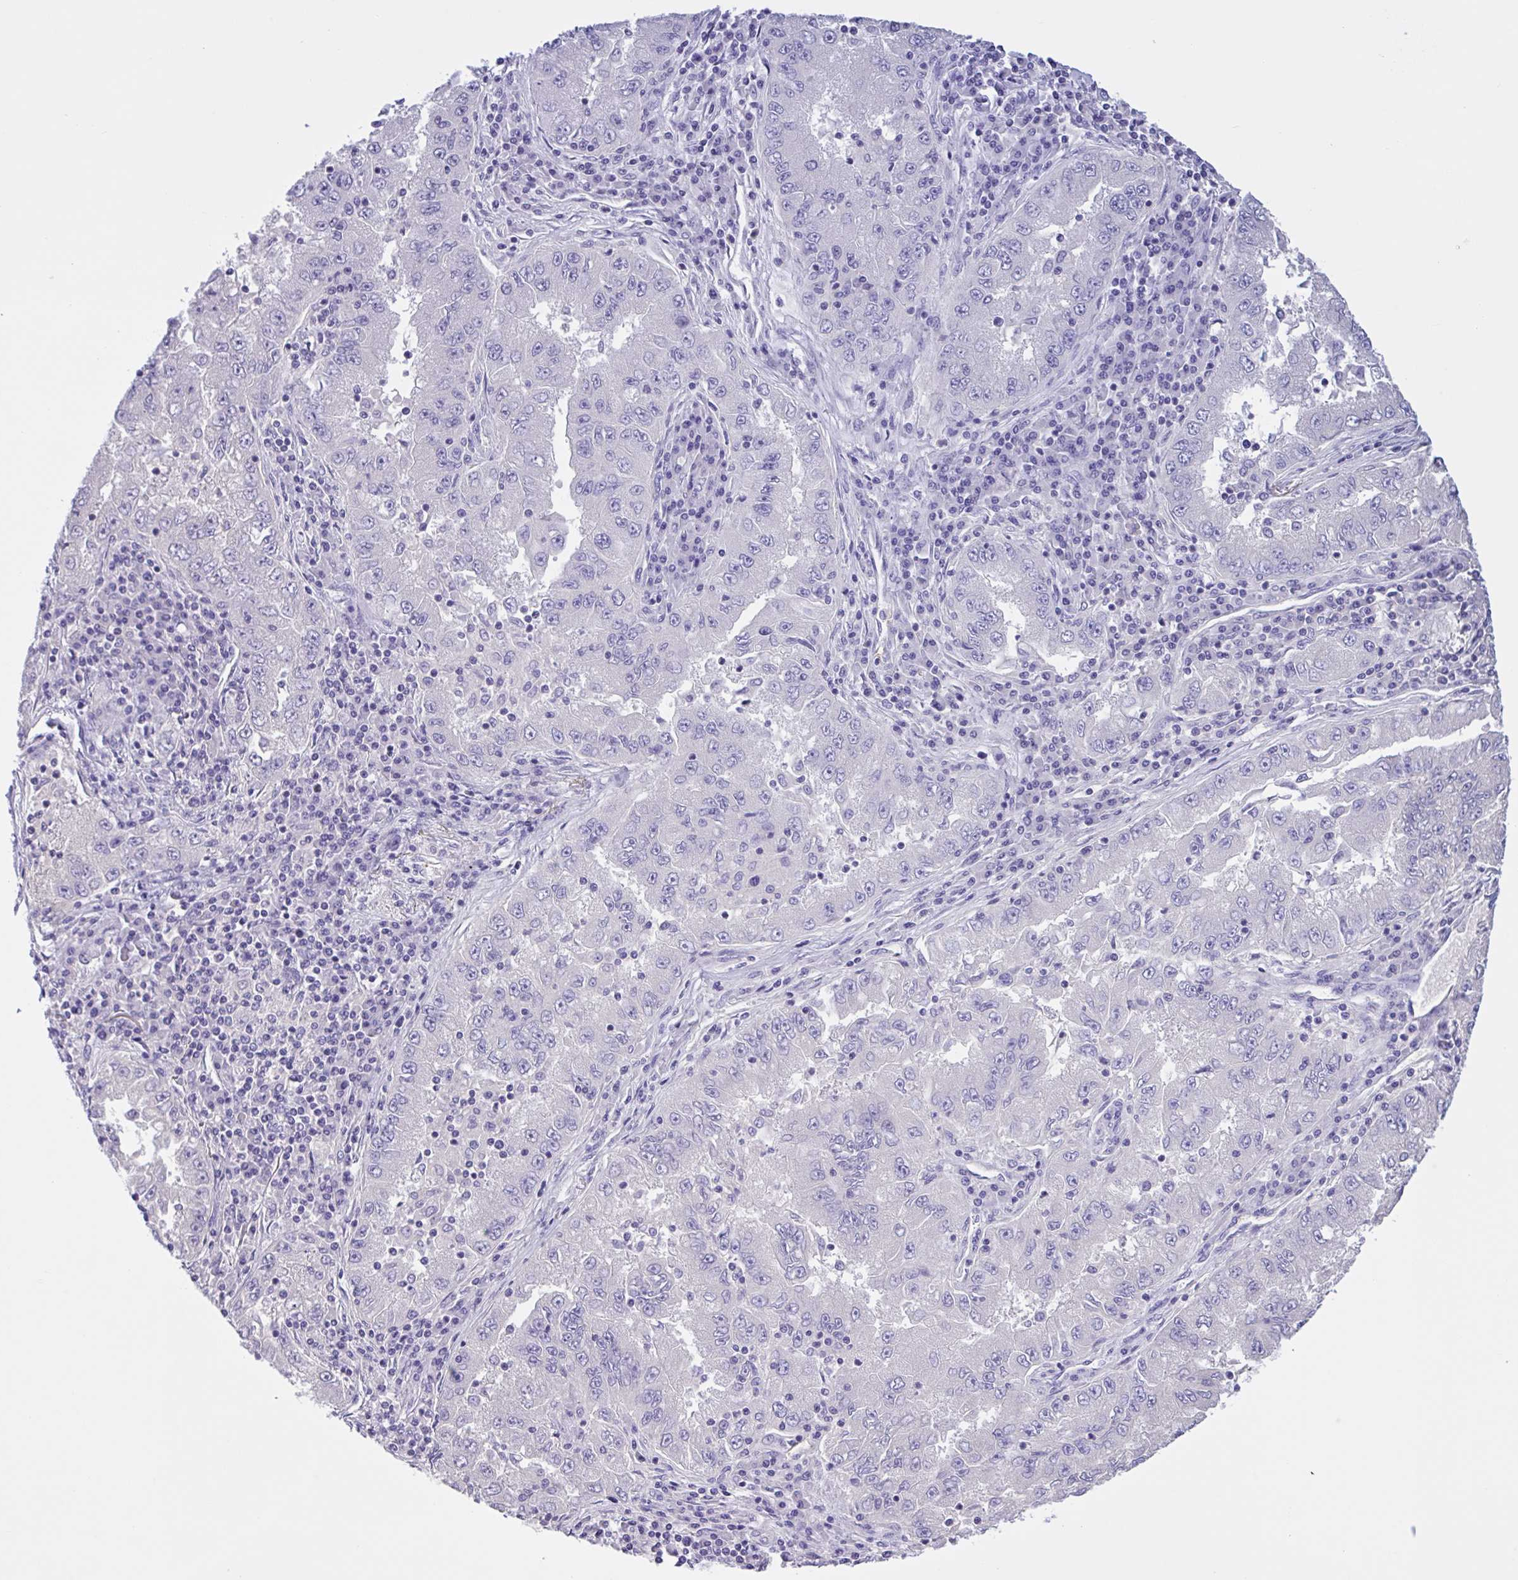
{"staining": {"intensity": "negative", "quantity": "none", "location": "none"}, "tissue": "lung cancer", "cell_type": "Tumor cells", "image_type": "cancer", "snomed": [{"axis": "morphology", "description": "Adenocarcinoma, NOS"}, {"axis": "morphology", "description": "Adenocarcinoma primary or metastatic"}, {"axis": "topography", "description": "Lung"}], "caption": "A micrograph of human lung cancer (adenocarcinoma) is negative for staining in tumor cells.", "gene": "LARGE2", "patient": {"sex": "male", "age": 74}}